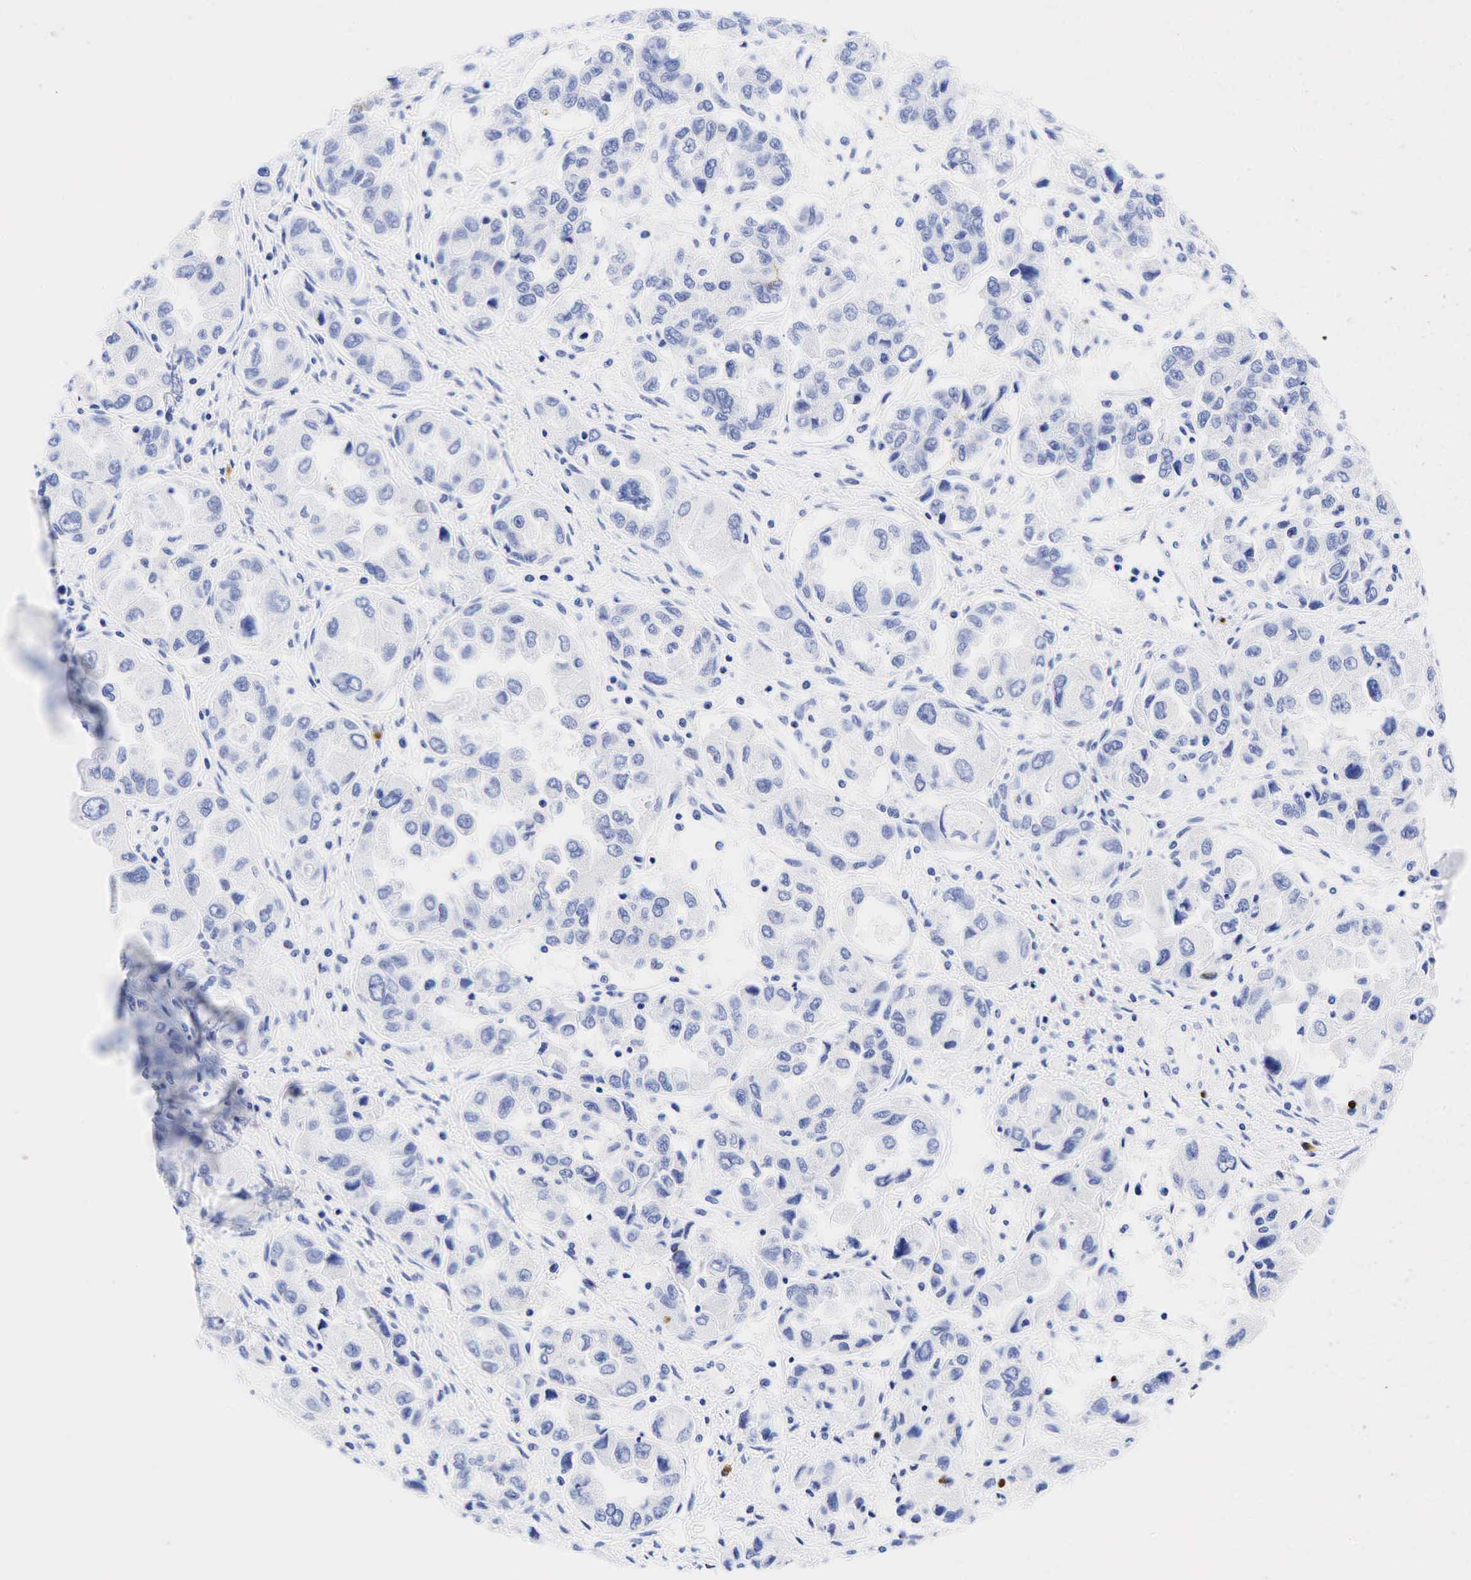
{"staining": {"intensity": "negative", "quantity": "none", "location": "none"}, "tissue": "ovarian cancer", "cell_type": "Tumor cells", "image_type": "cancer", "snomed": [{"axis": "morphology", "description": "Cystadenocarcinoma, serous, NOS"}, {"axis": "topography", "description": "Ovary"}], "caption": "Immunohistochemistry (IHC) of ovarian cancer (serous cystadenocarcinoma) exhibits no staining in tumor cells.", "gene": "CD79A", "patient": {"sex": "female", "age": 84}}